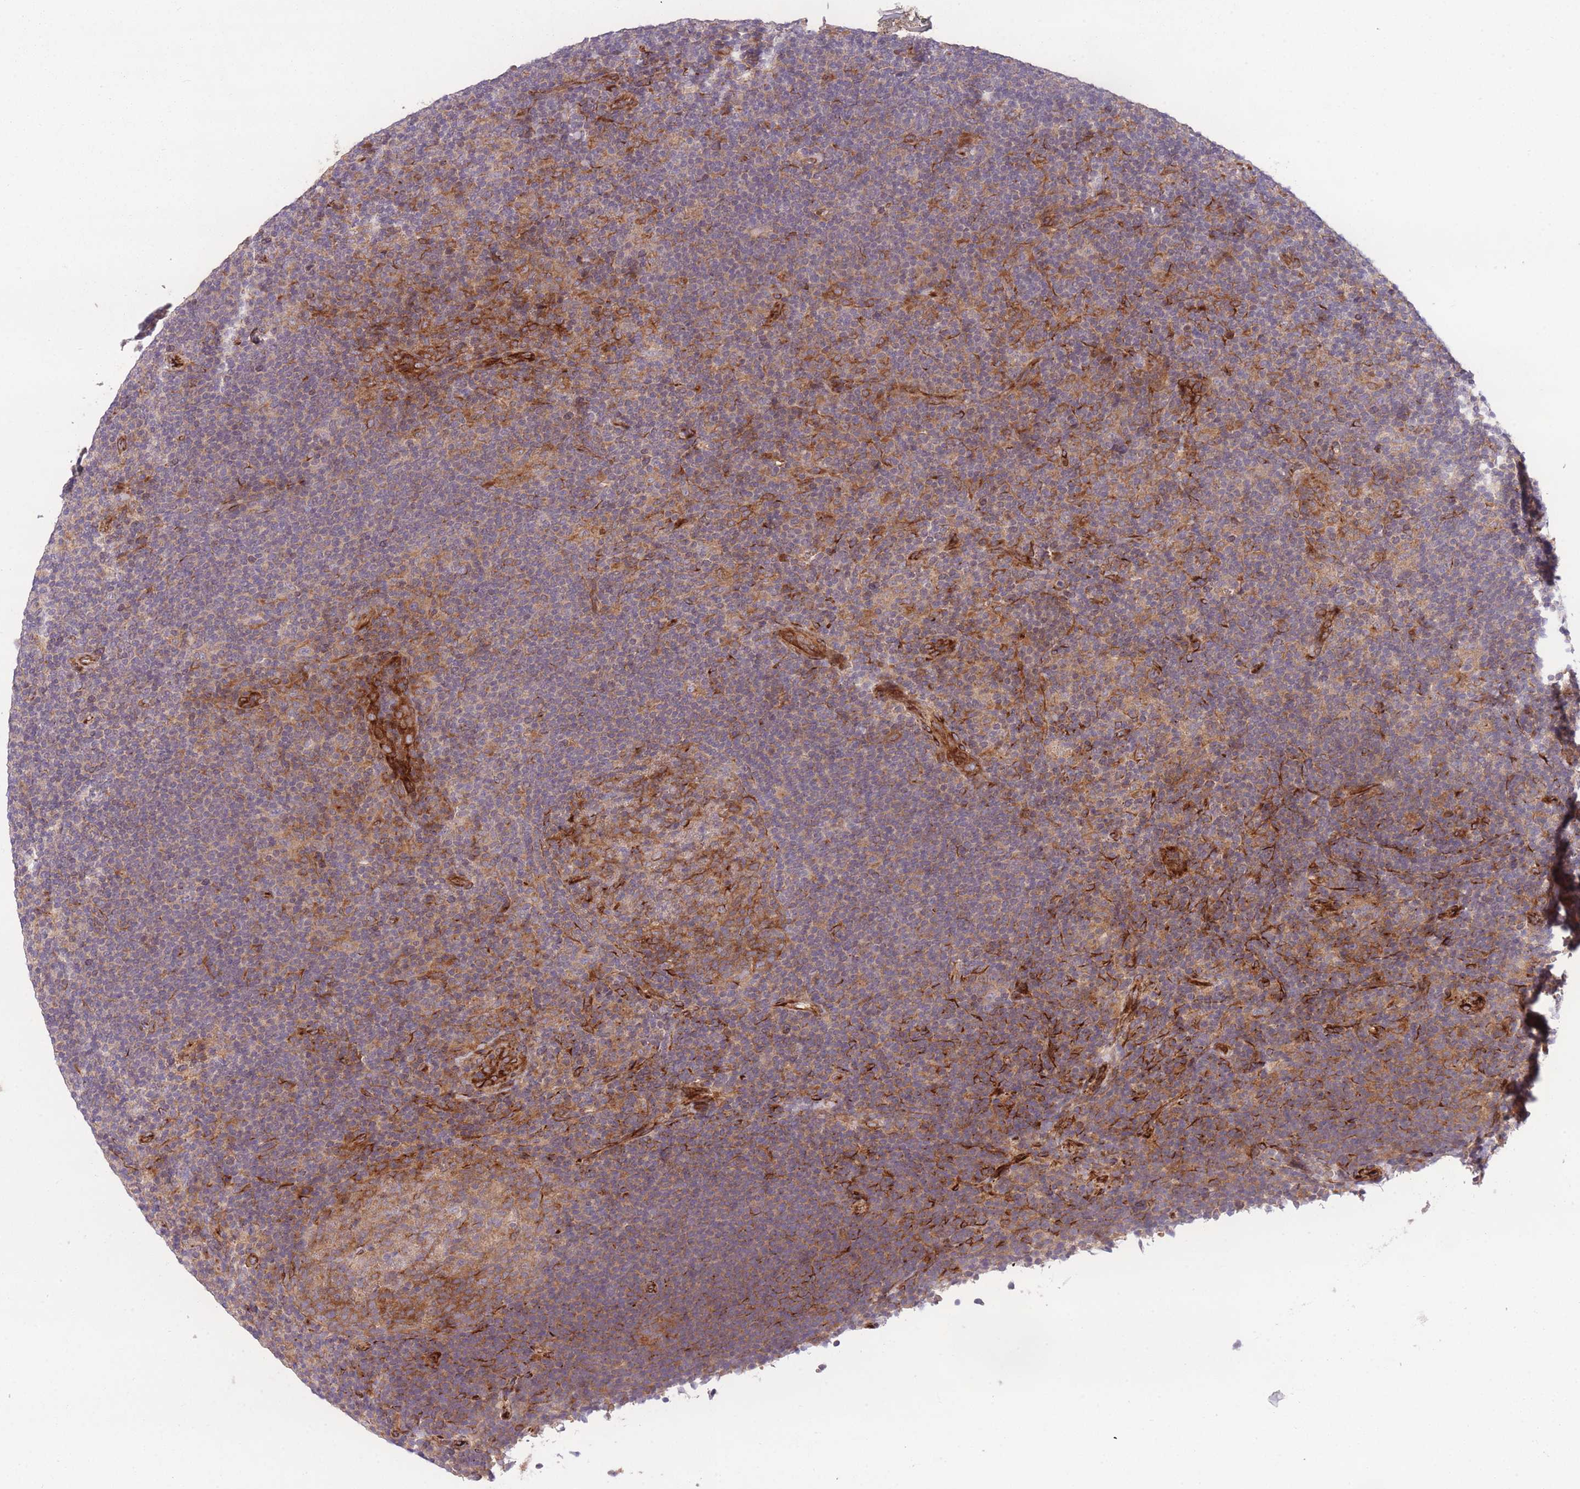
{"staining": {"intensity": "weak", "quantity": "25%-75%", "location": "cytoplasmic/membranous"}, "tissue": "lymphoma", "cell_type": "Tumor cells", "image_type": "cancer", "snomed": [{"axis": "morphology", "description": "Hodgkin's disease, NOS"}, {"axis": "topography", "description": "Lymph node"}], "caption": "Weak cytoplasmic/membranous staining is present in about 25%-75% of tumor cells in lymphoma.", "gene": "CISH", "patient": {"sex": "female", "age": 57}}